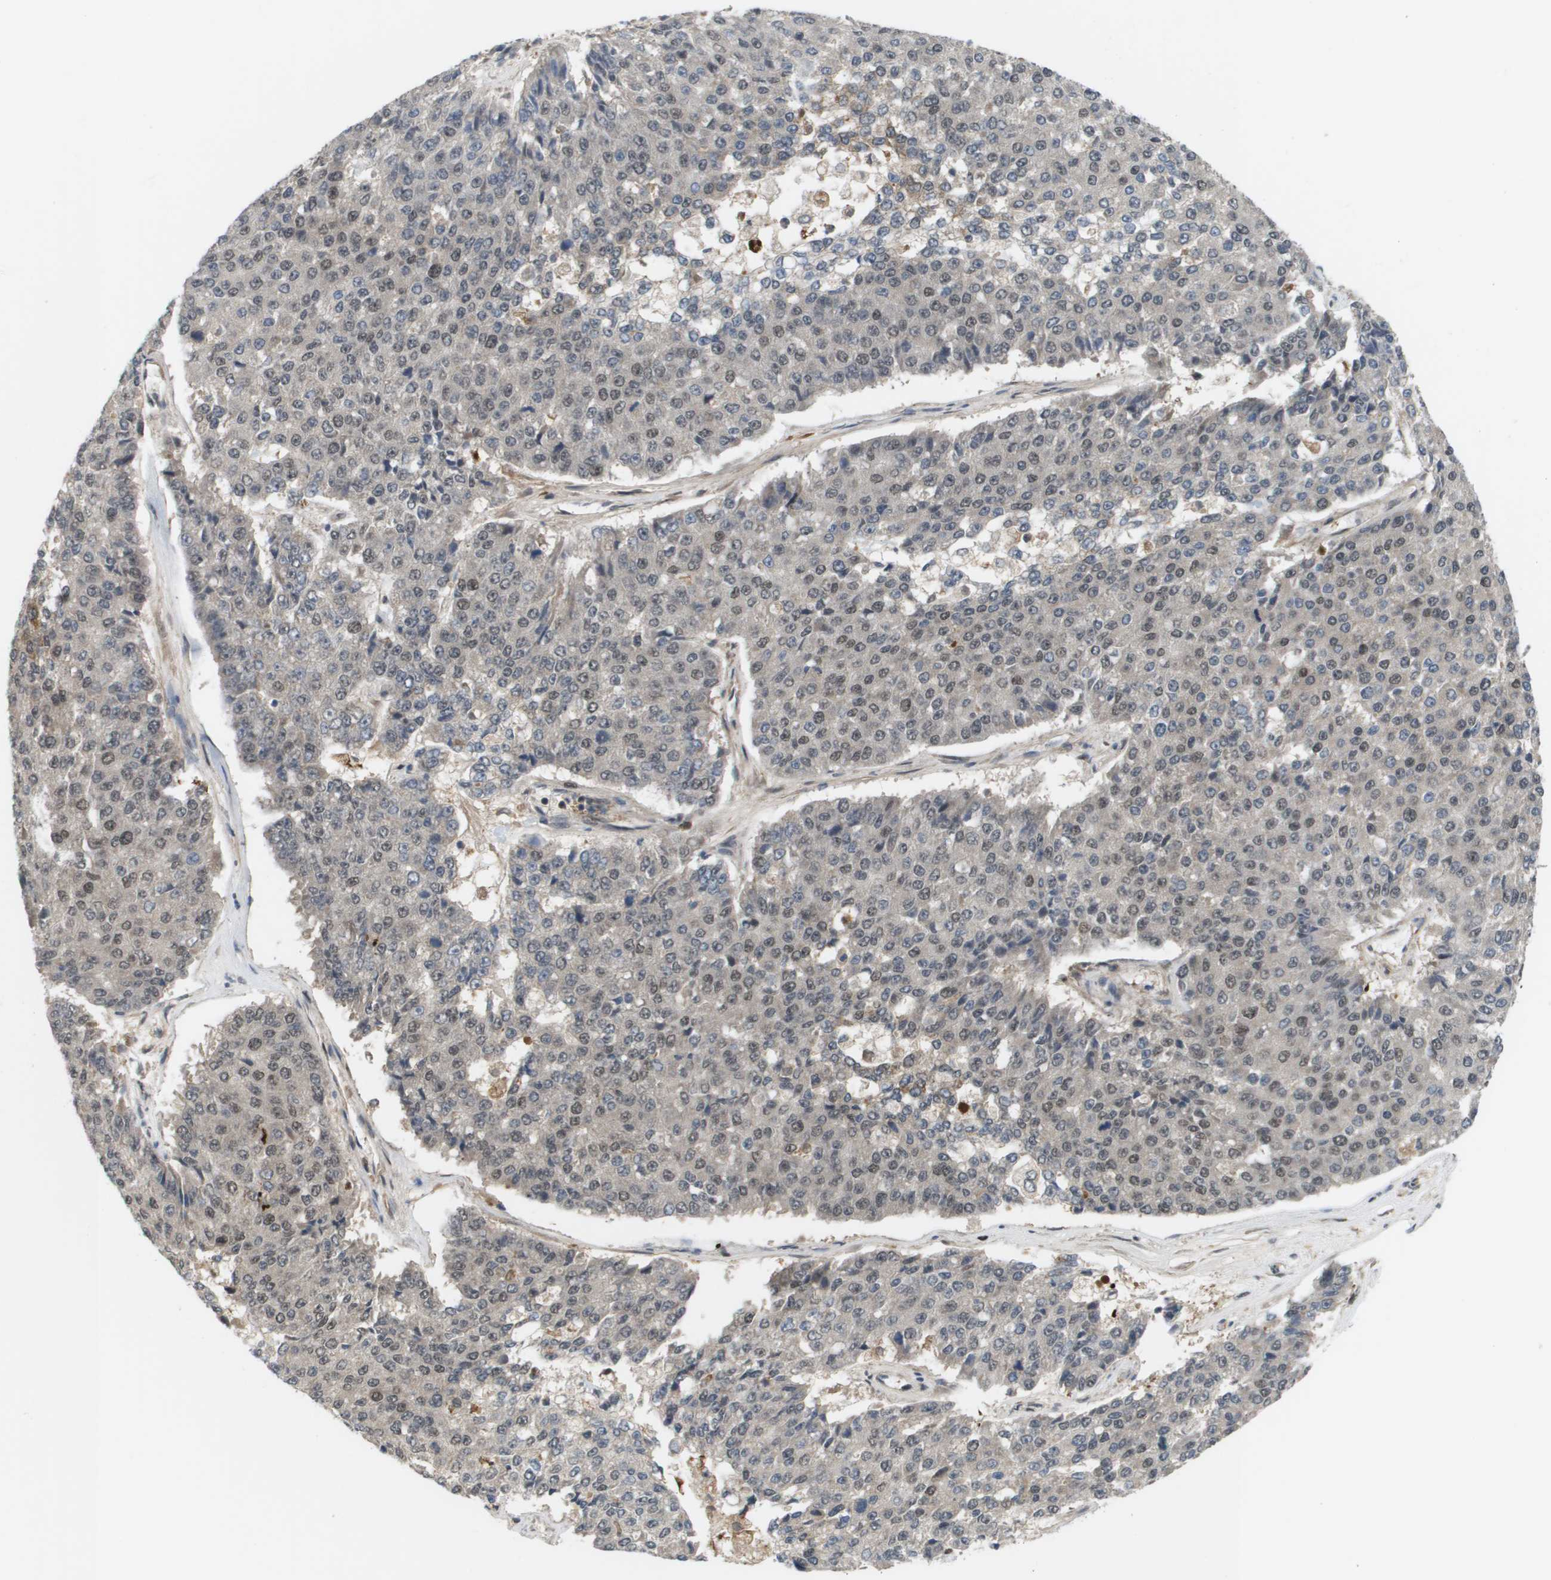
{"staining": {"intensity": "weak", "quantity": "25%-75%", "location": "nuclear"}, "tissue": "pancreatic cancer", "cell_type": "Tumor cells", "image_type": "cancer", "snomed": [{"axis": "morphology", "description": "Adenocarcinoma, NOS"}, {"axis": "topography", "description": "Pancreas"}], "caption": "A low amount of weak nuclear positivity is identified in approximately 25%-75% of tumor cells in pancreatic adenocarcinoma tissue.", "gene": "PRCC", "patient": {"sex": "male", "age": 50}}